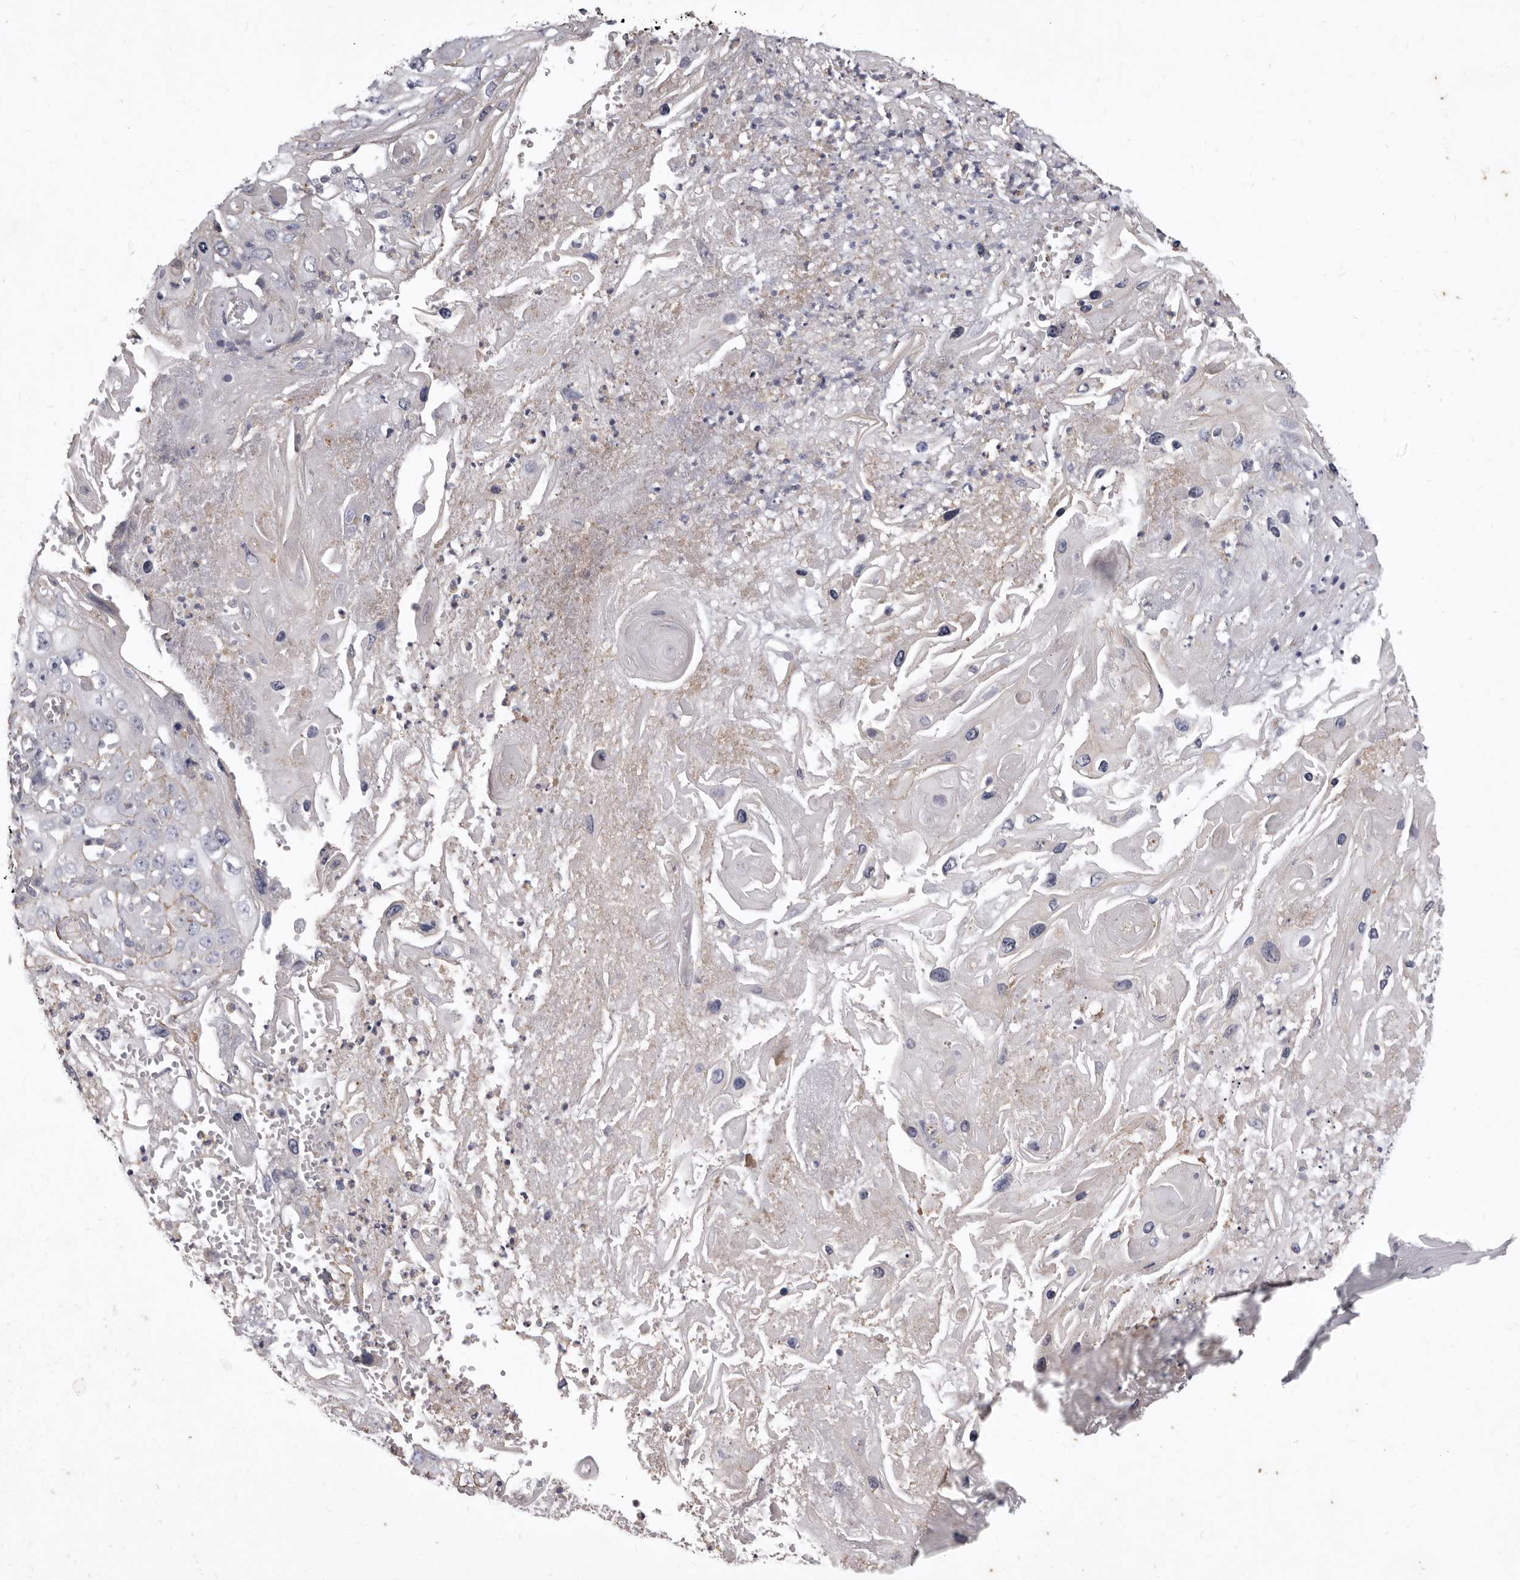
{"staining": {"intensity": "negative", "quantity": "none", "location": "none"}, "tissue": "skin cancer", "cell_type": "Tumor cells", "image_type": "cancer", "snomed": [{"axis": "morphology", "description": "Squamous cell carcinoma, NOS"}, {"axis": "topography", "description": "Skin"}], "caption": "Tumor cells show no significant expression in skin squamous cell carcinoma.", "gene": "P2RX6", "patient": {"sex": "male", "age": 55}}